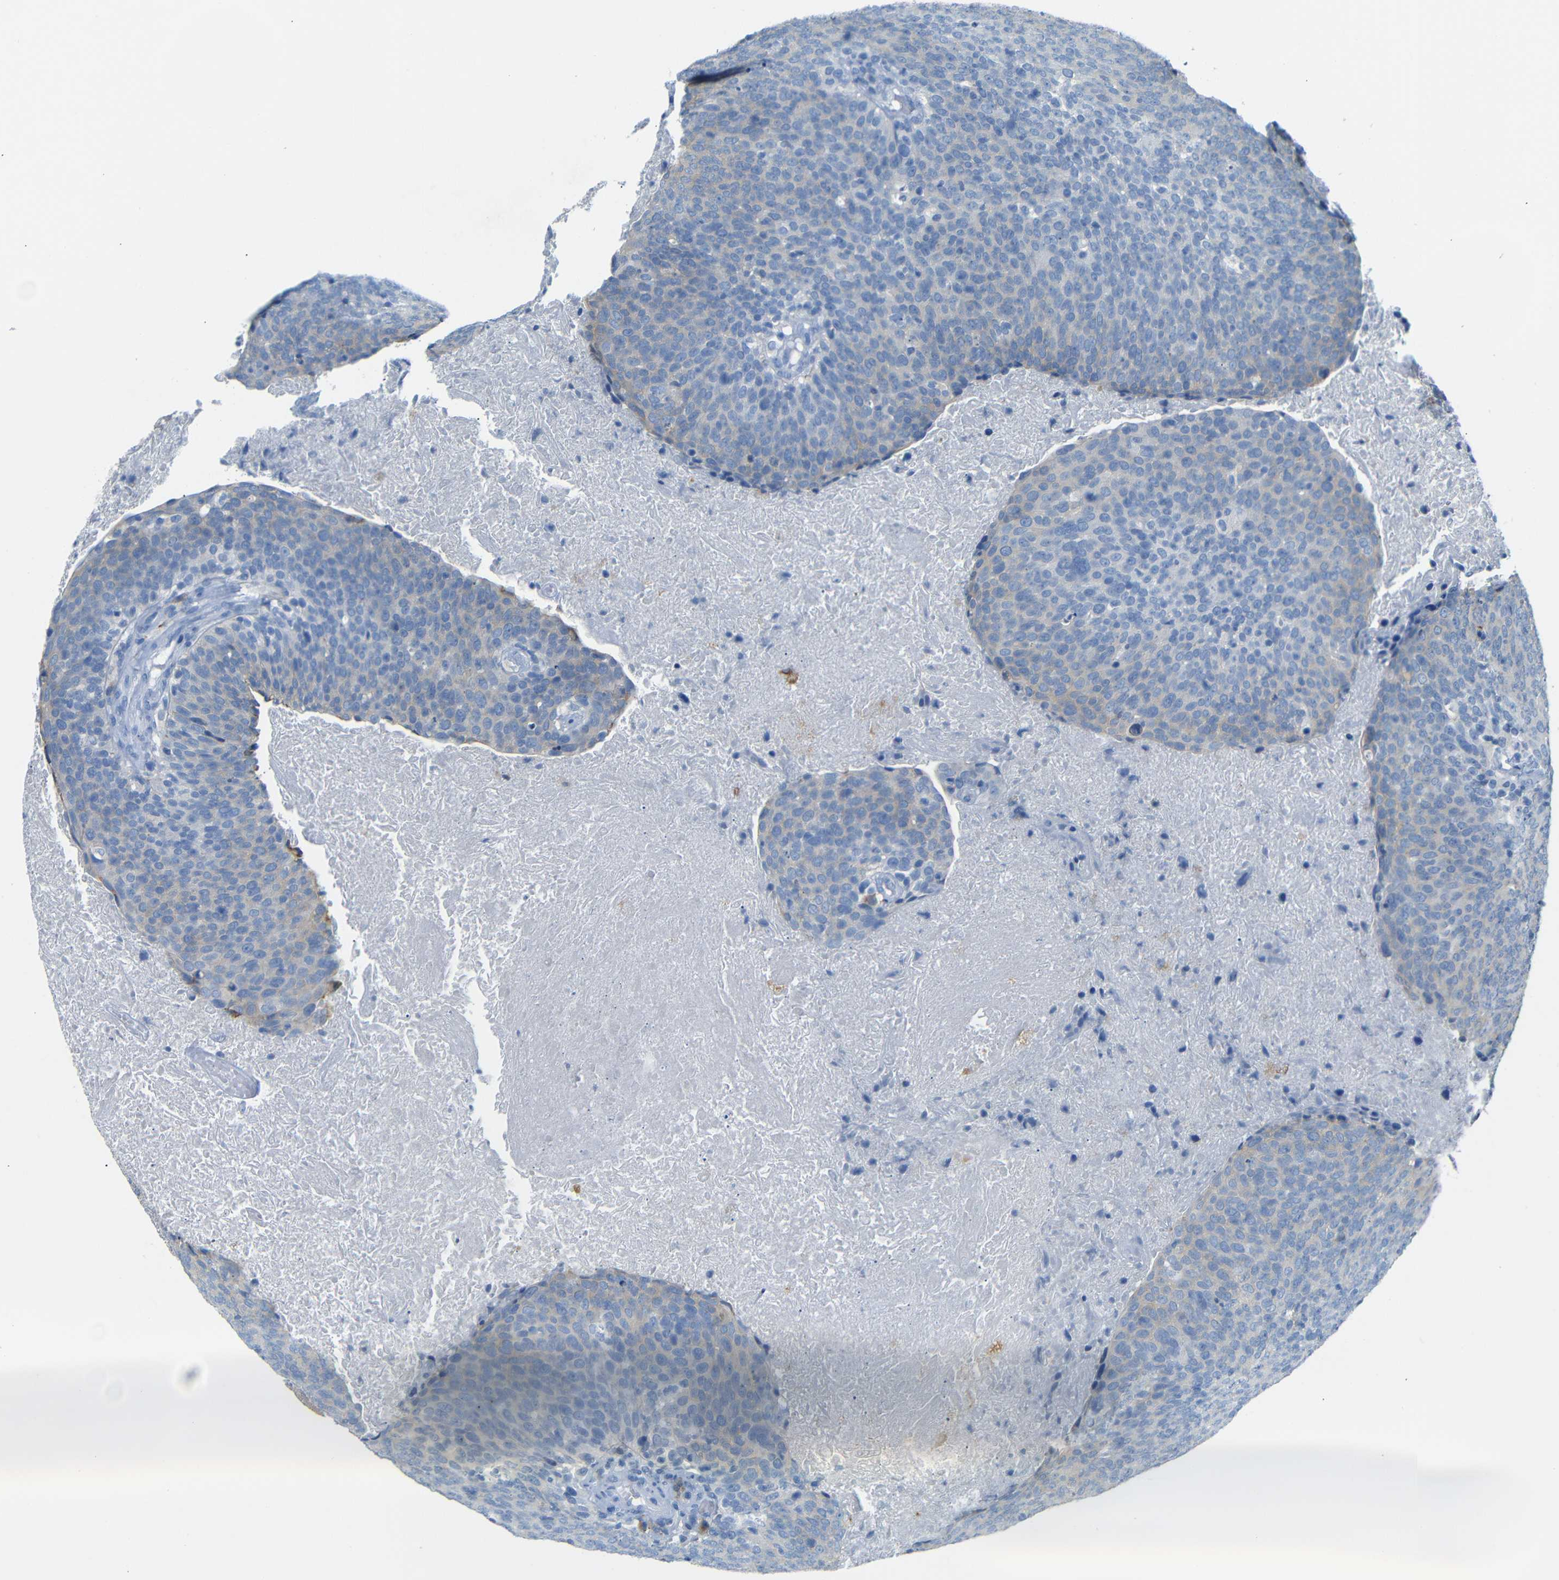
{"staining": {"intensity": "weak", "quantity": "25%-75%", "location": "cytoplasmic/membranous"}, "tissue": "head and neck cancer", "cell_type": "Tumor cells", "image_type": "cancer", "snomed": [{"axis": "morphology", "description": "Squamous cell carcinoma, NOS"}, {"axis": "morphology", "description": "Squamous cell carcinoma, metastatic, NOS"}, {"axis": "topography", "description": "Lymph node"}, {"axis": "topography", "description": "Head-Neck"}], "caption": "High-magnification brightfield microscopy of head and neck squamous cell carcinoma stained with DAB (brown) and counterstained with hematoxylin (blue). tumor cells exhibit weak cytoplasmic/membranous expression is identified in about25%-75% of cells.", "gene": "FCRL1", "patient": {"sex": "male", "age": 62}}